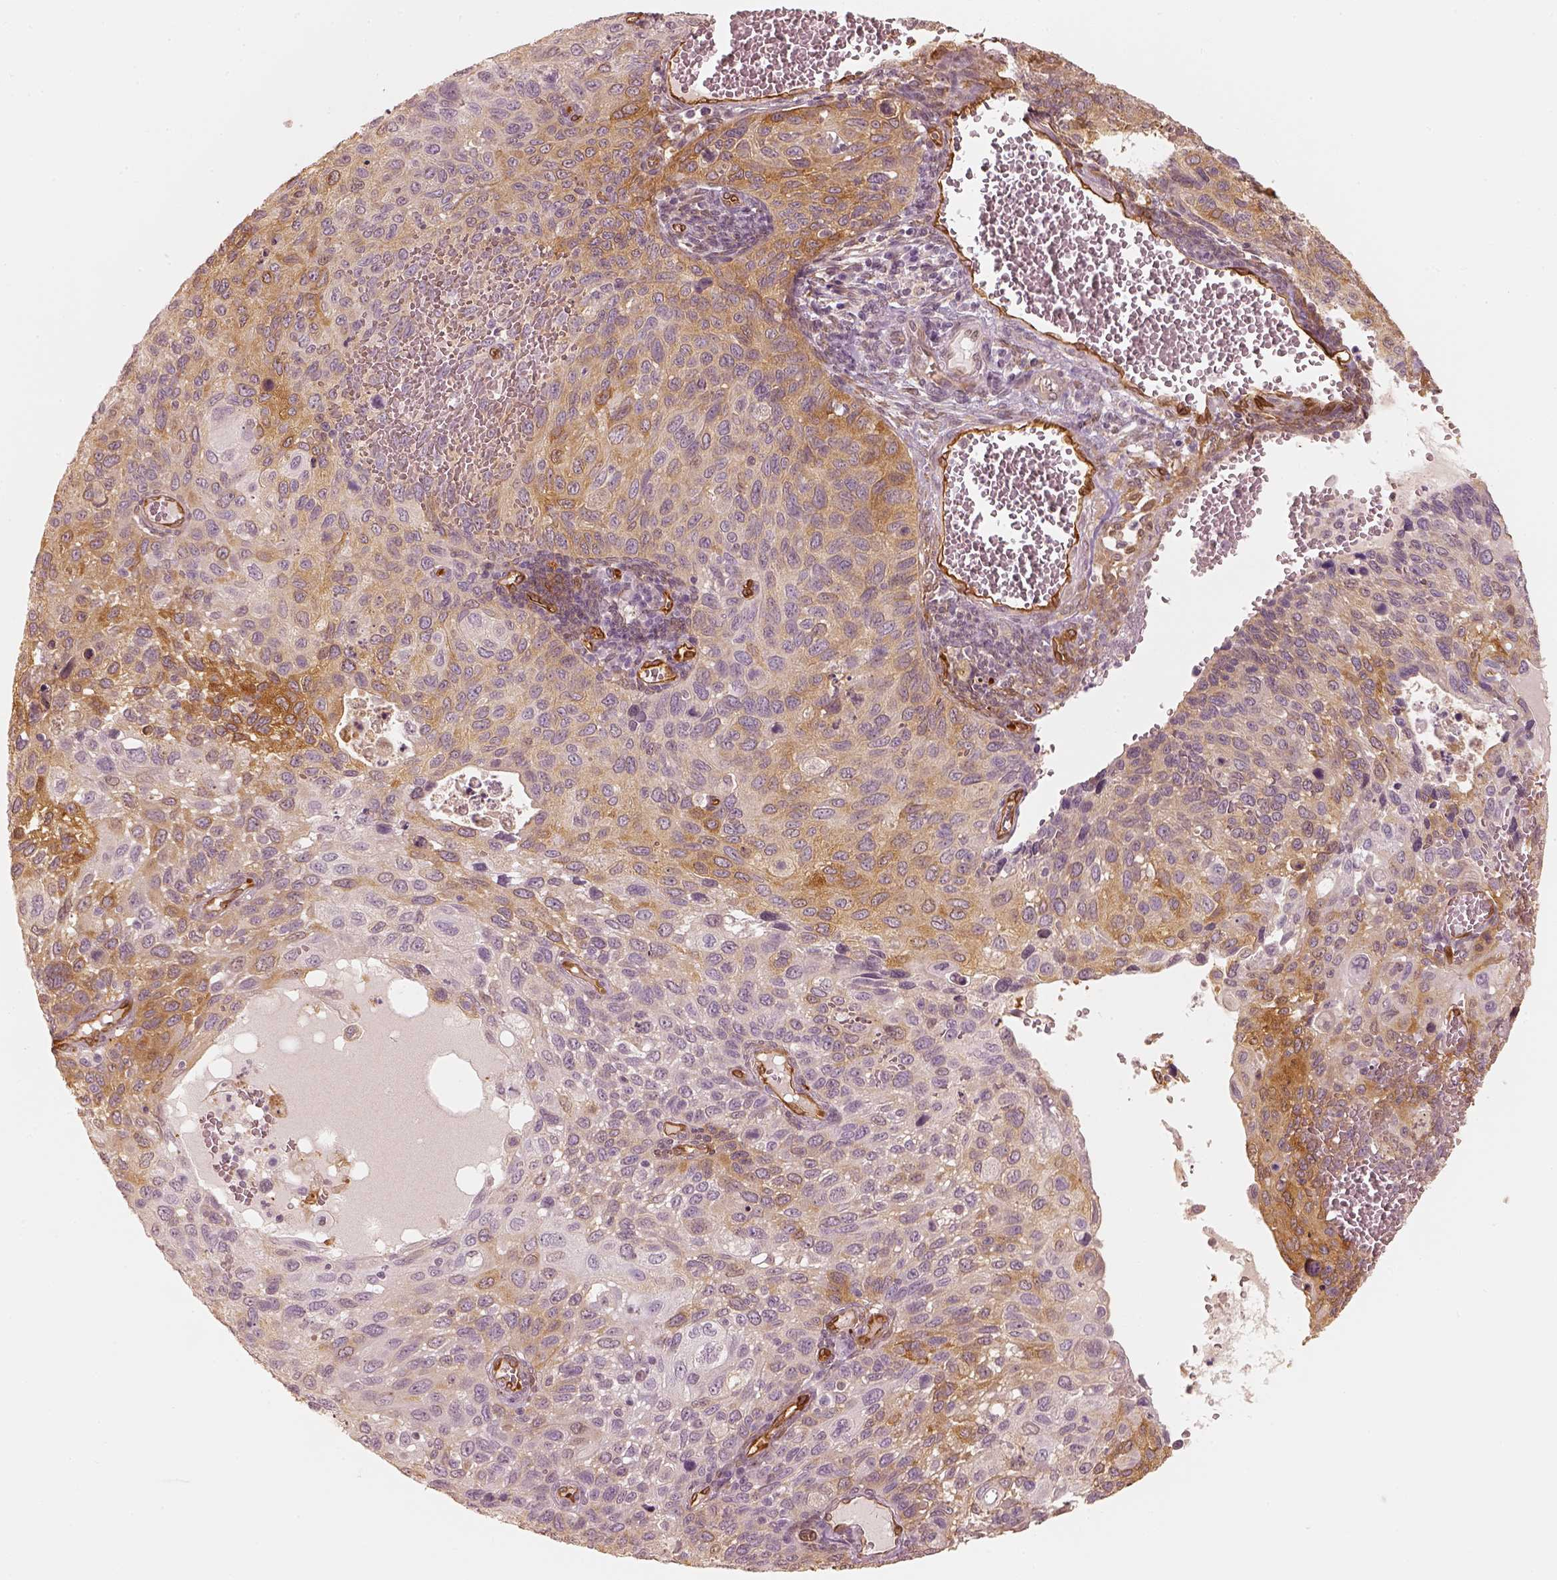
{"staining": {"intensity": "moderate", "quantity": "25%-75%", "location": "cytoplasmic/membranous"}, "tissue": "cervical cancer", "cell_type": "Tumor cells", "image_type": "cancer", "snomed": [{"axis": "morphology", "description": "Squamous cell carcinoma, NOS"}, {"axis": "topography", "description": "Cervix"}], "caption": "Tumor cells exhibit medium levels of moderate cytoplasmic/membranous positivity in about 25%-75% of cells in cervical squamous cell carcinoma.", "gene": "FSCN1", "patient": {"sex": "female", "age": 70}}